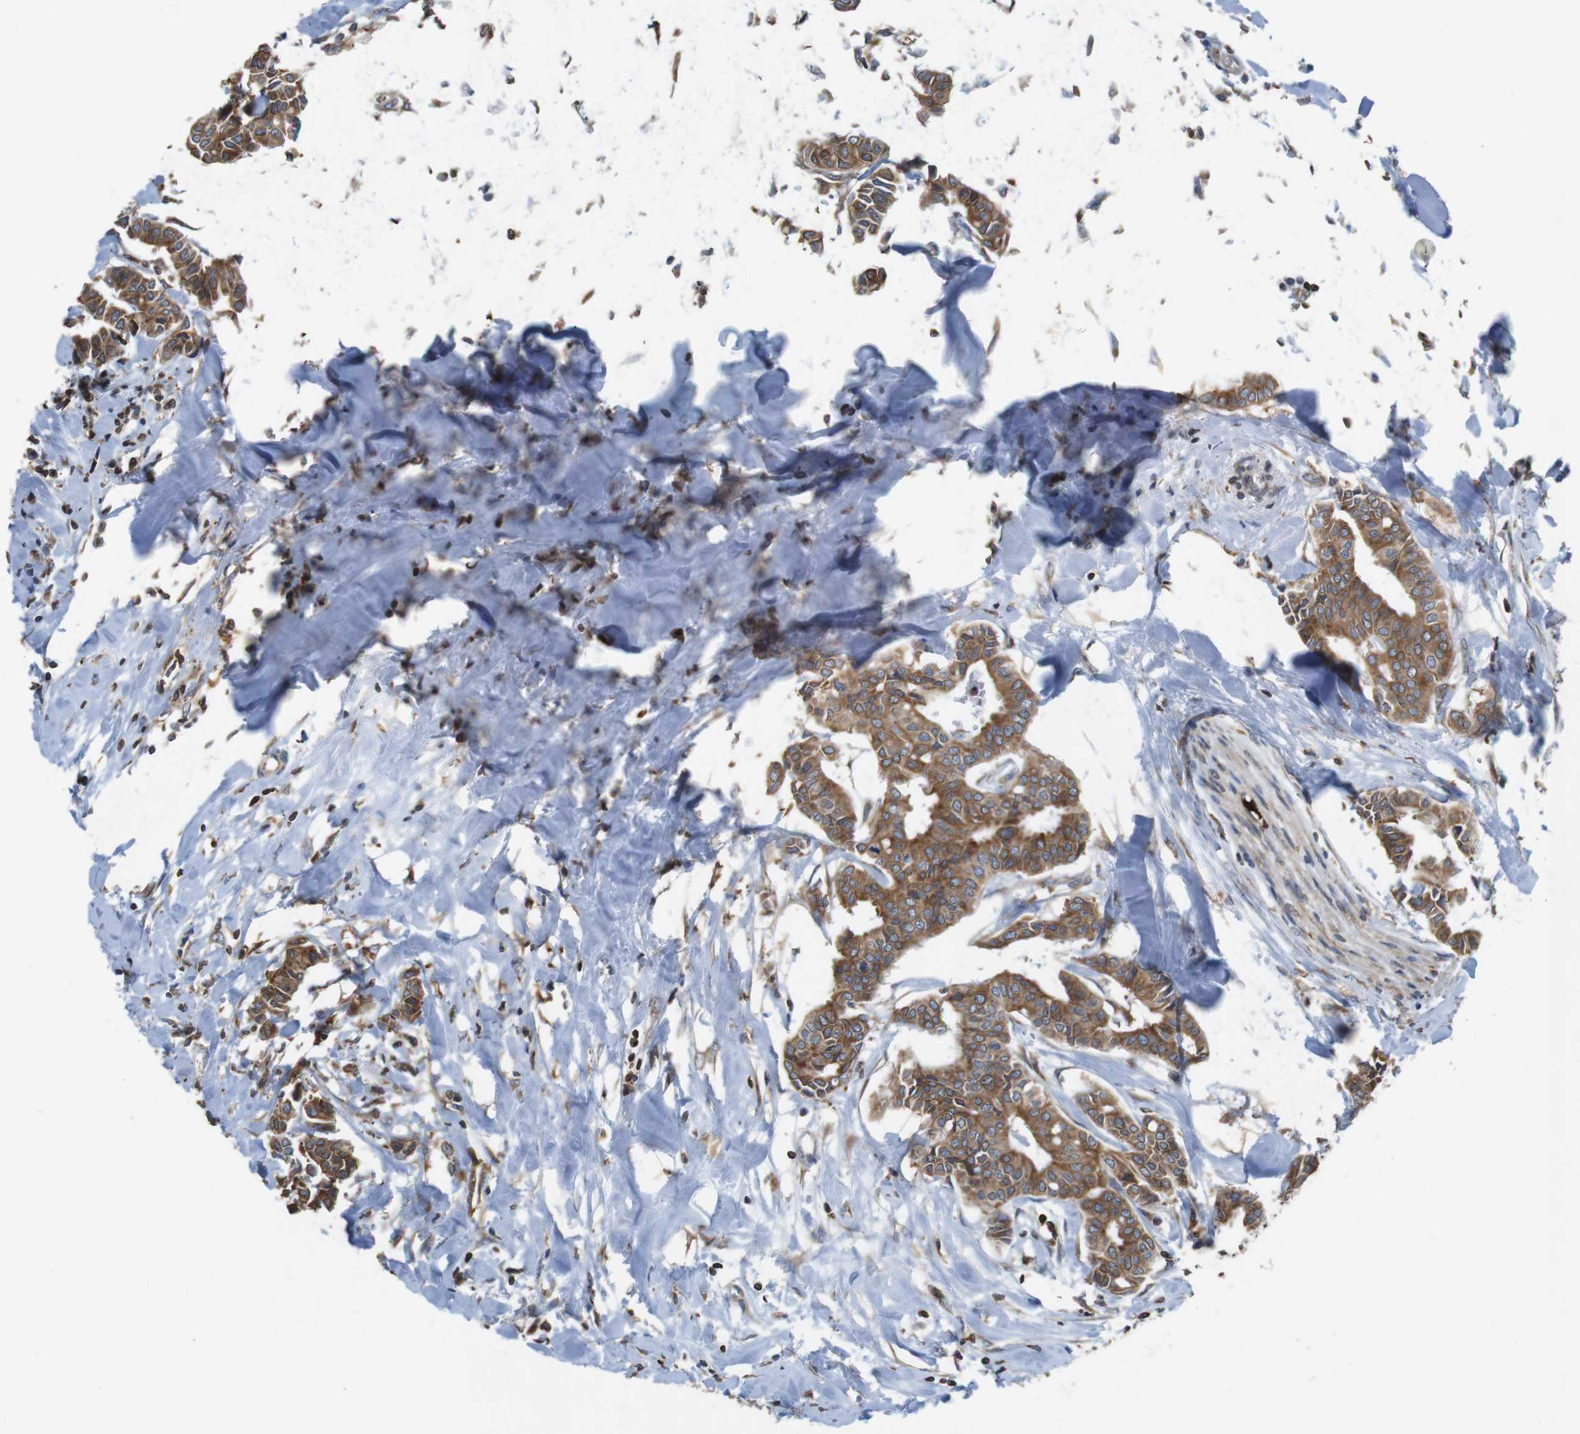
{"staining": {"intensity": "strong", "quantity": ">75%", "location": "cytoplasmic/membranous"}, "tissue": "head and neck cancer", "cell_type": "Tumor cells", "image_type": "cancer", "snomed": [{"axis": "morphology", "description": "Adenocarcinoma, NOS"}, {"axis": "topography", "description": "Salivary gland"}, {"axis": "topography", "description": "Head-Neck"}], "caption": "This is an image of immunohistochemistry (IHC) staining of adenocarcinoma (head and neck), which shows strong positivity in the cytoplasmic/membranous of tumor cells.", "gene": "ARL6IP5", "patient": {"sex": "female", "age": 59}}